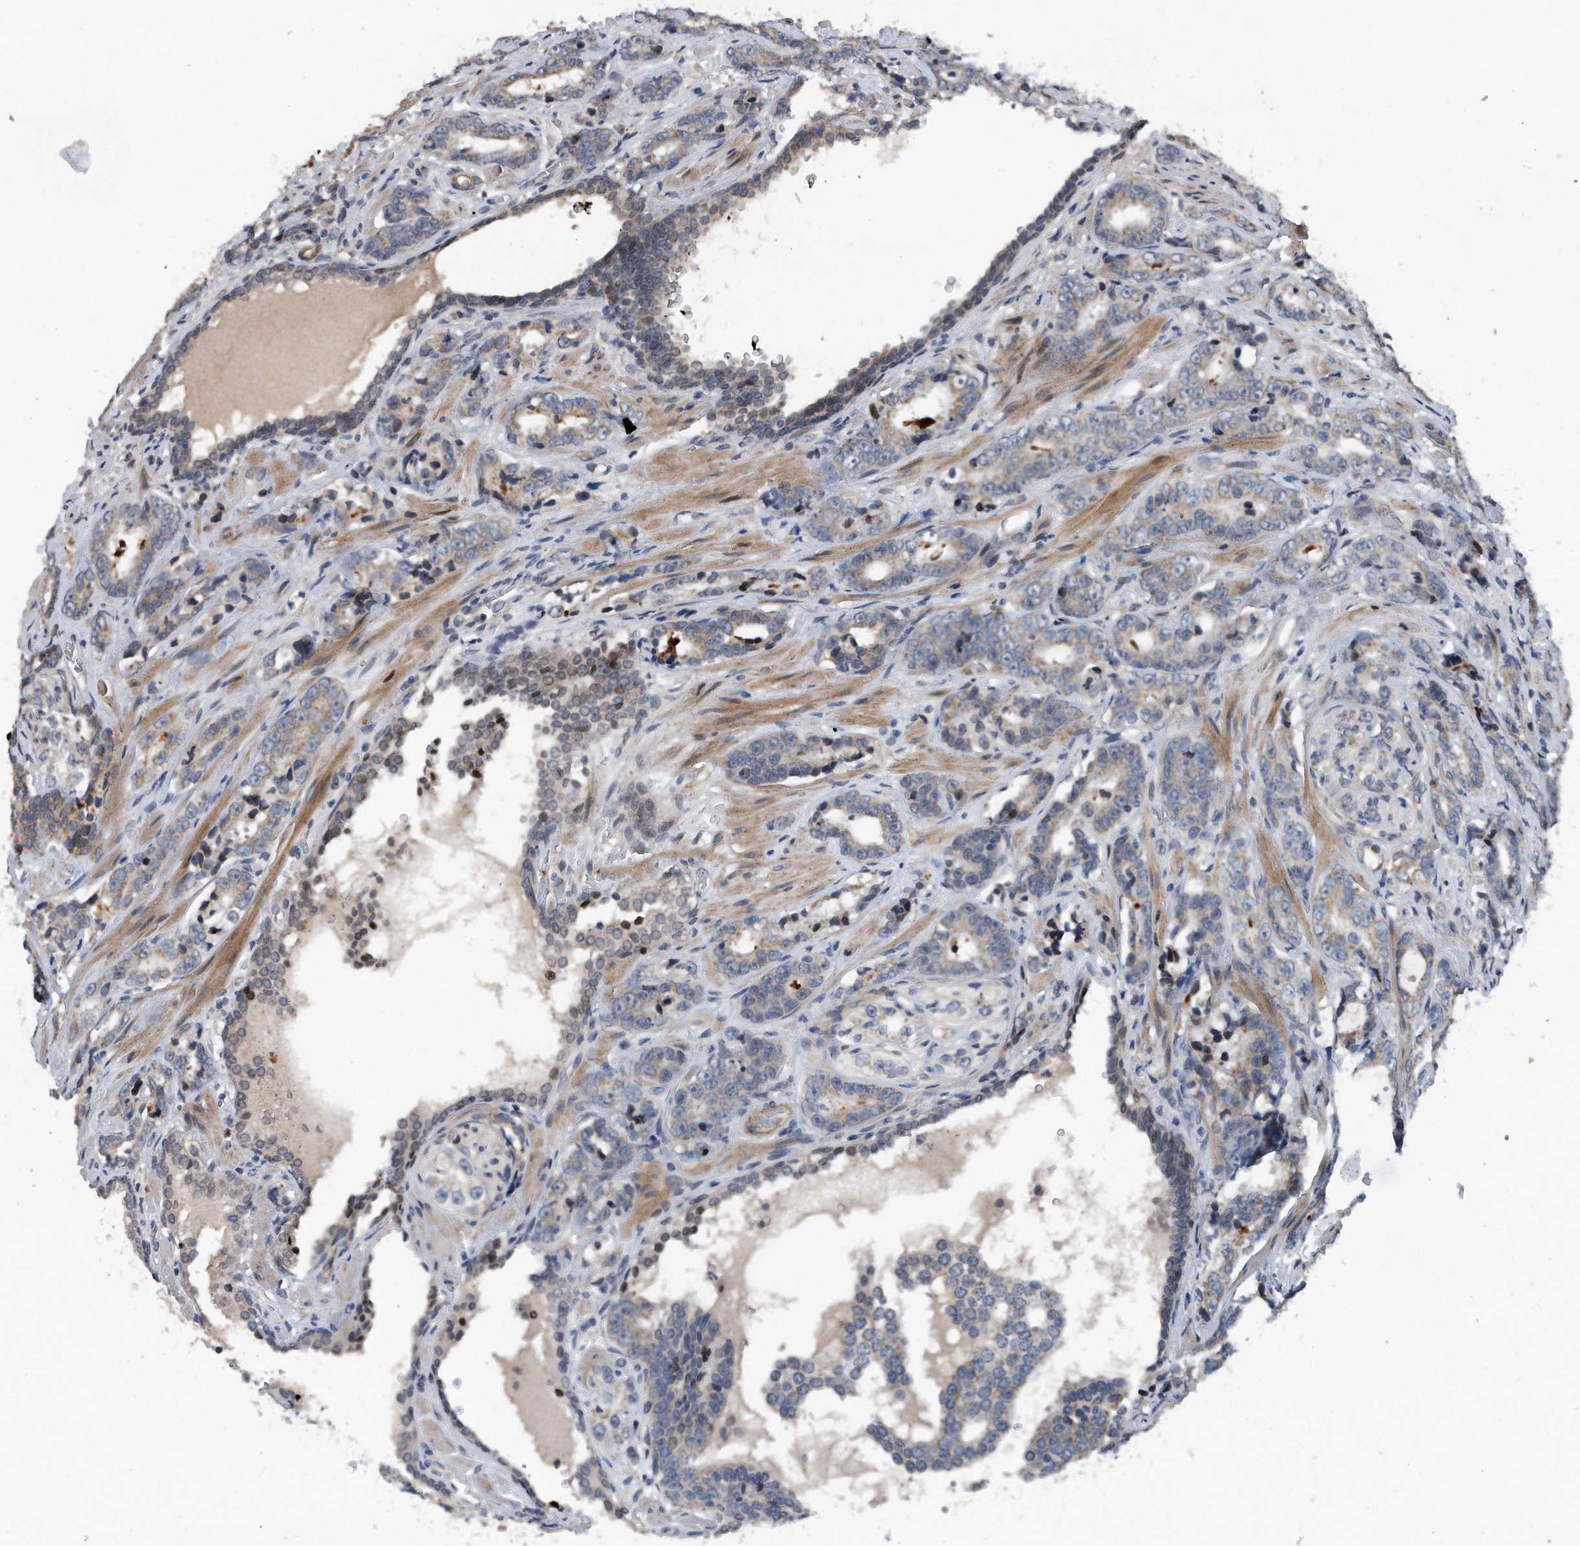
{"staining": {"intensity": "weak", "quantity": ">75%", "location": "cytoplasmic/membranous"}, "tissue": "prostate cancer", "cell_type": "Tumor cells", "image_type": "cancer", "snomed": [{"axis": "morphology", "description": "Adenocarcinoma, High grade"}, {"axis": "topography", "description": "Prostate"}], "caption": "Human high-grade adenocarcinoma (prostate) stained for a protein (brown) reveals weak cytoplasmic/membranous positive positivity in approximately >75% of tumor cells.", "gene": "DST", "patient": {"sex": "male", "age": 62}}